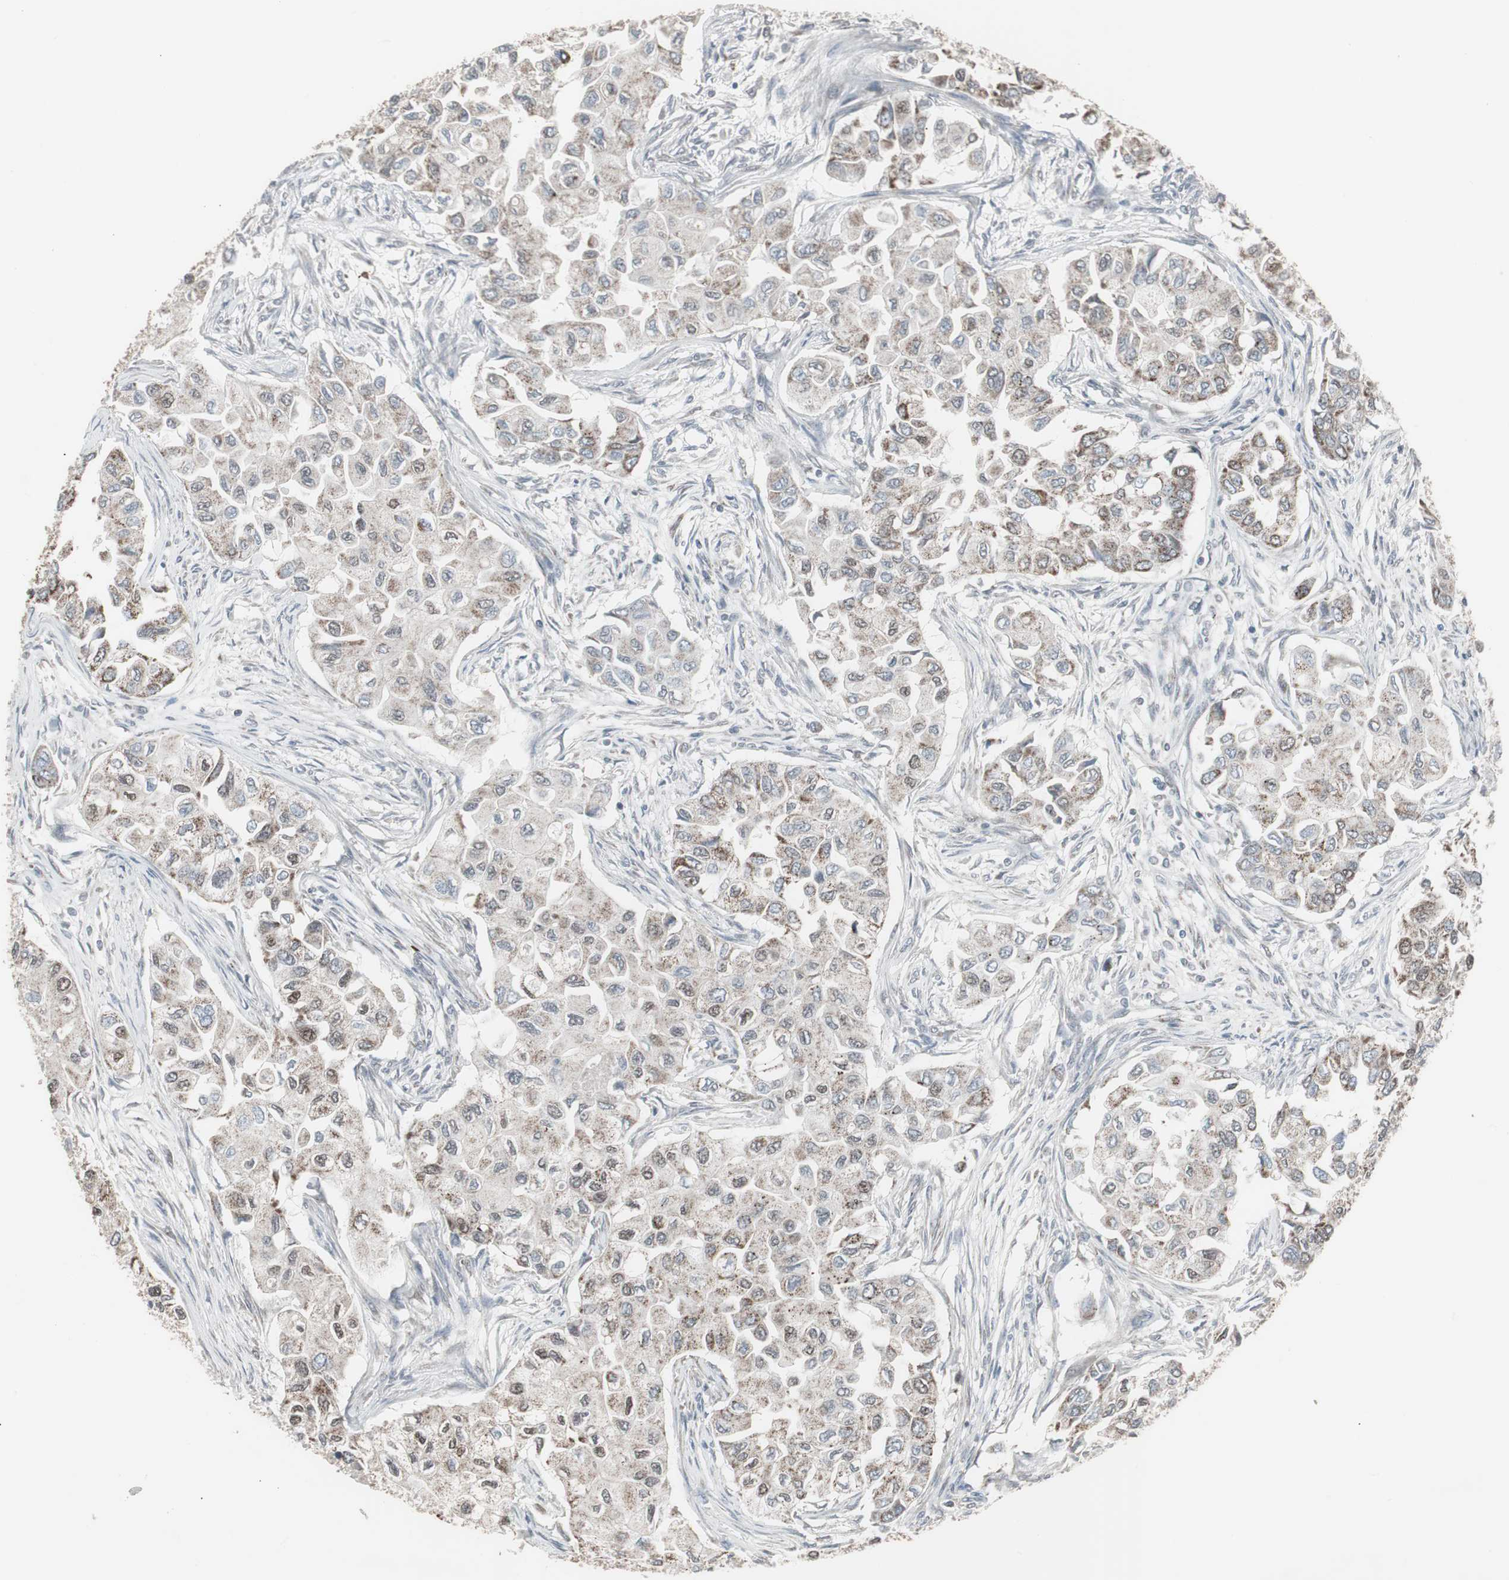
{"staining": {"intensity": "weak", "quantity": "25%-75%", "location": "cytoplasmic/membranous,nuclear"}, "tissue": "breast cancer", "cell_type": "Tumor cells", "image_type": "cancer", "snomed": [{"axis": "morphology", "description": "Normal tissue, NOS"}, {"axis": "morphology", "description": "Duct carcinoma"}, {"axis": "topography", "description": "Breast"}], "caption": "There is low levels of weak cytoplasmic/membranous and nuclear staining in tumor cells of breast cancer, as demonstrated by immunohistochemical staining (brown color).", "gene": "RXRA", "patient": {"sex": "female", "age": 49}}